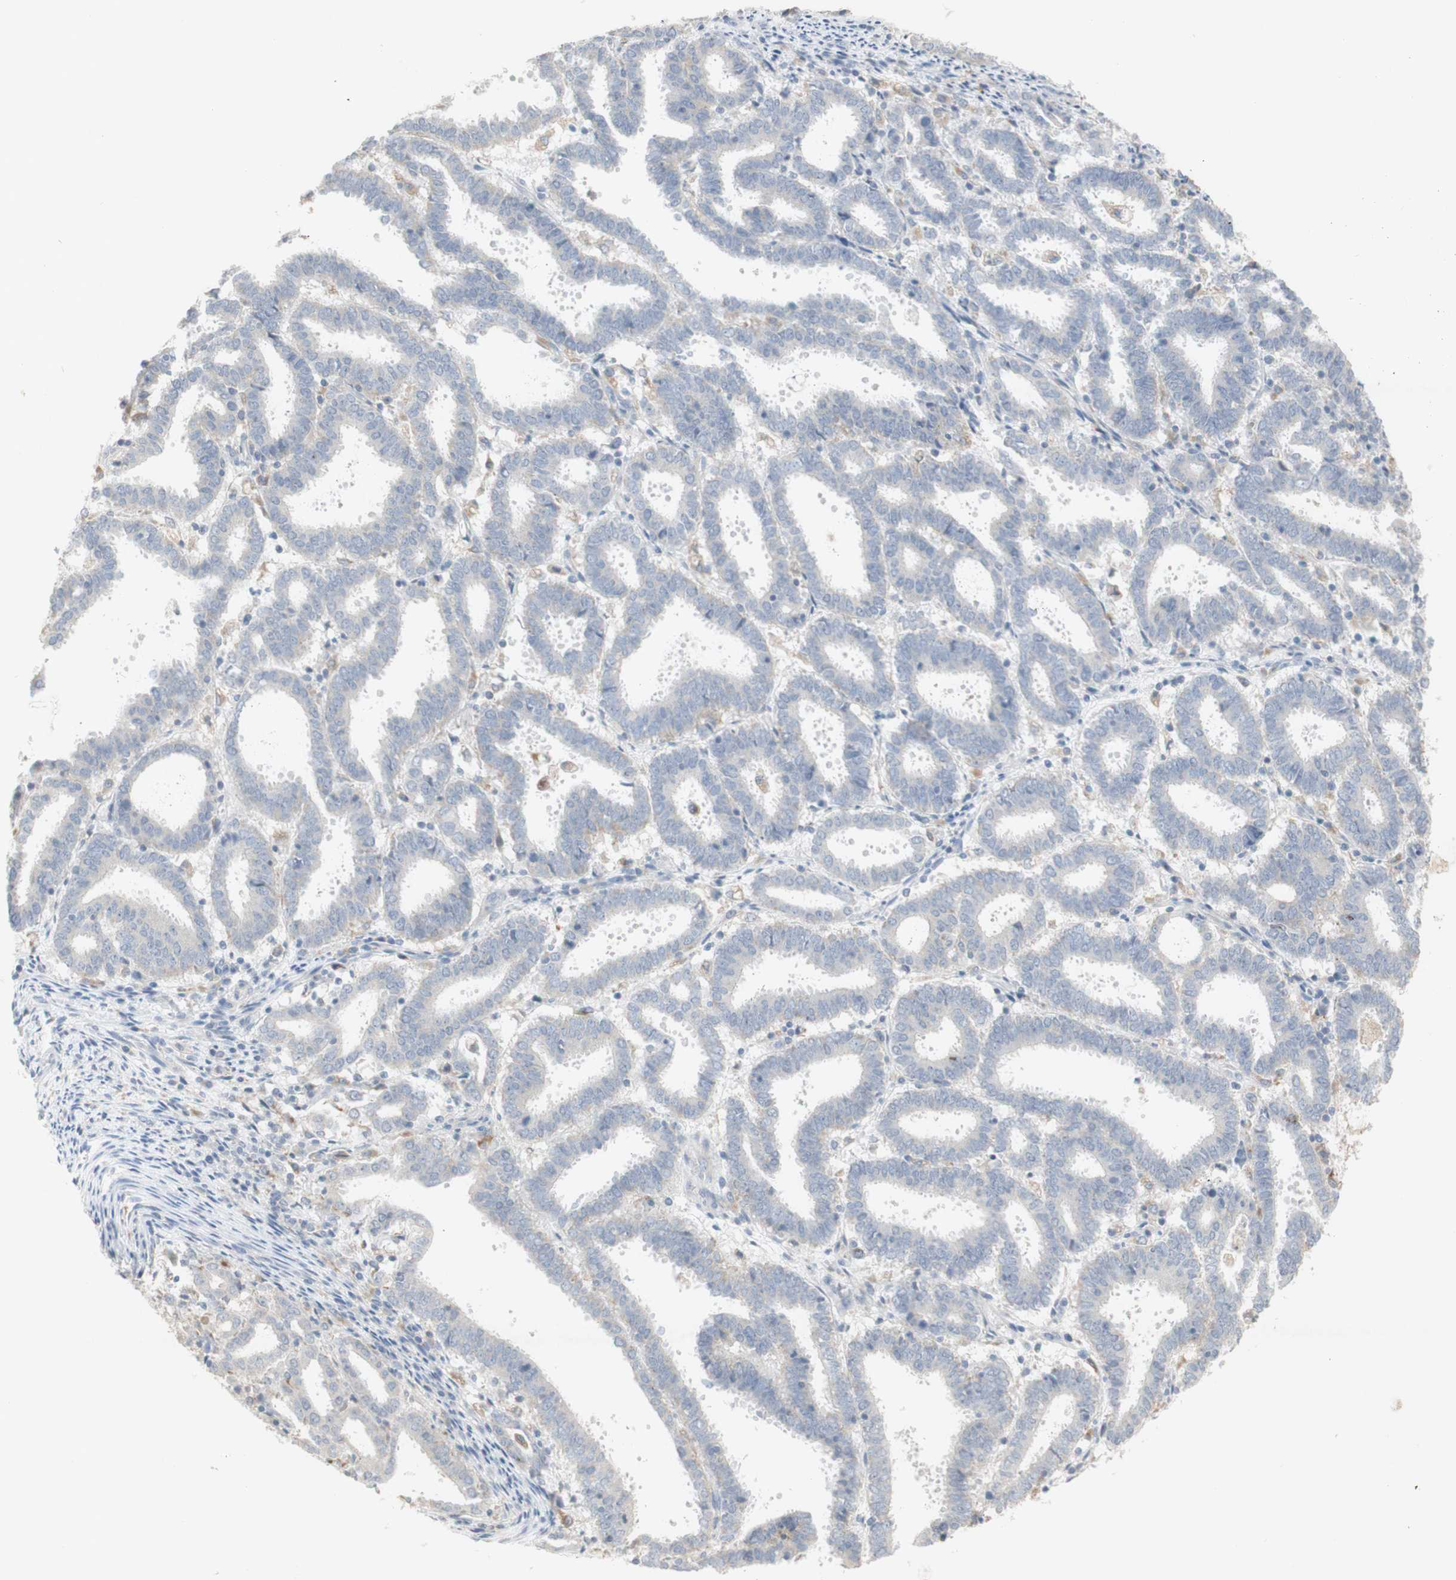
{"staining": {"intensity": "negative", "quantity": "none", "location": "none"}, "tissue": "endometrial cancer", "cell_type": "Tumor cells", "image_type": "cancer", "snomed": [{"axis": "morphology", "description": "Adenocarcinoma, NOS"}, {"axis": "topography", "description": "Uterus"}], "caption": "DAB (3,3'-diaminobenzidine) immunohistochemical staining of human adenocarcinoma (endometrial) reveals no significant positivity in tumor cells.", "gene": "ATP6V1B1", "patient": {"sex": "female", "age": 83}}